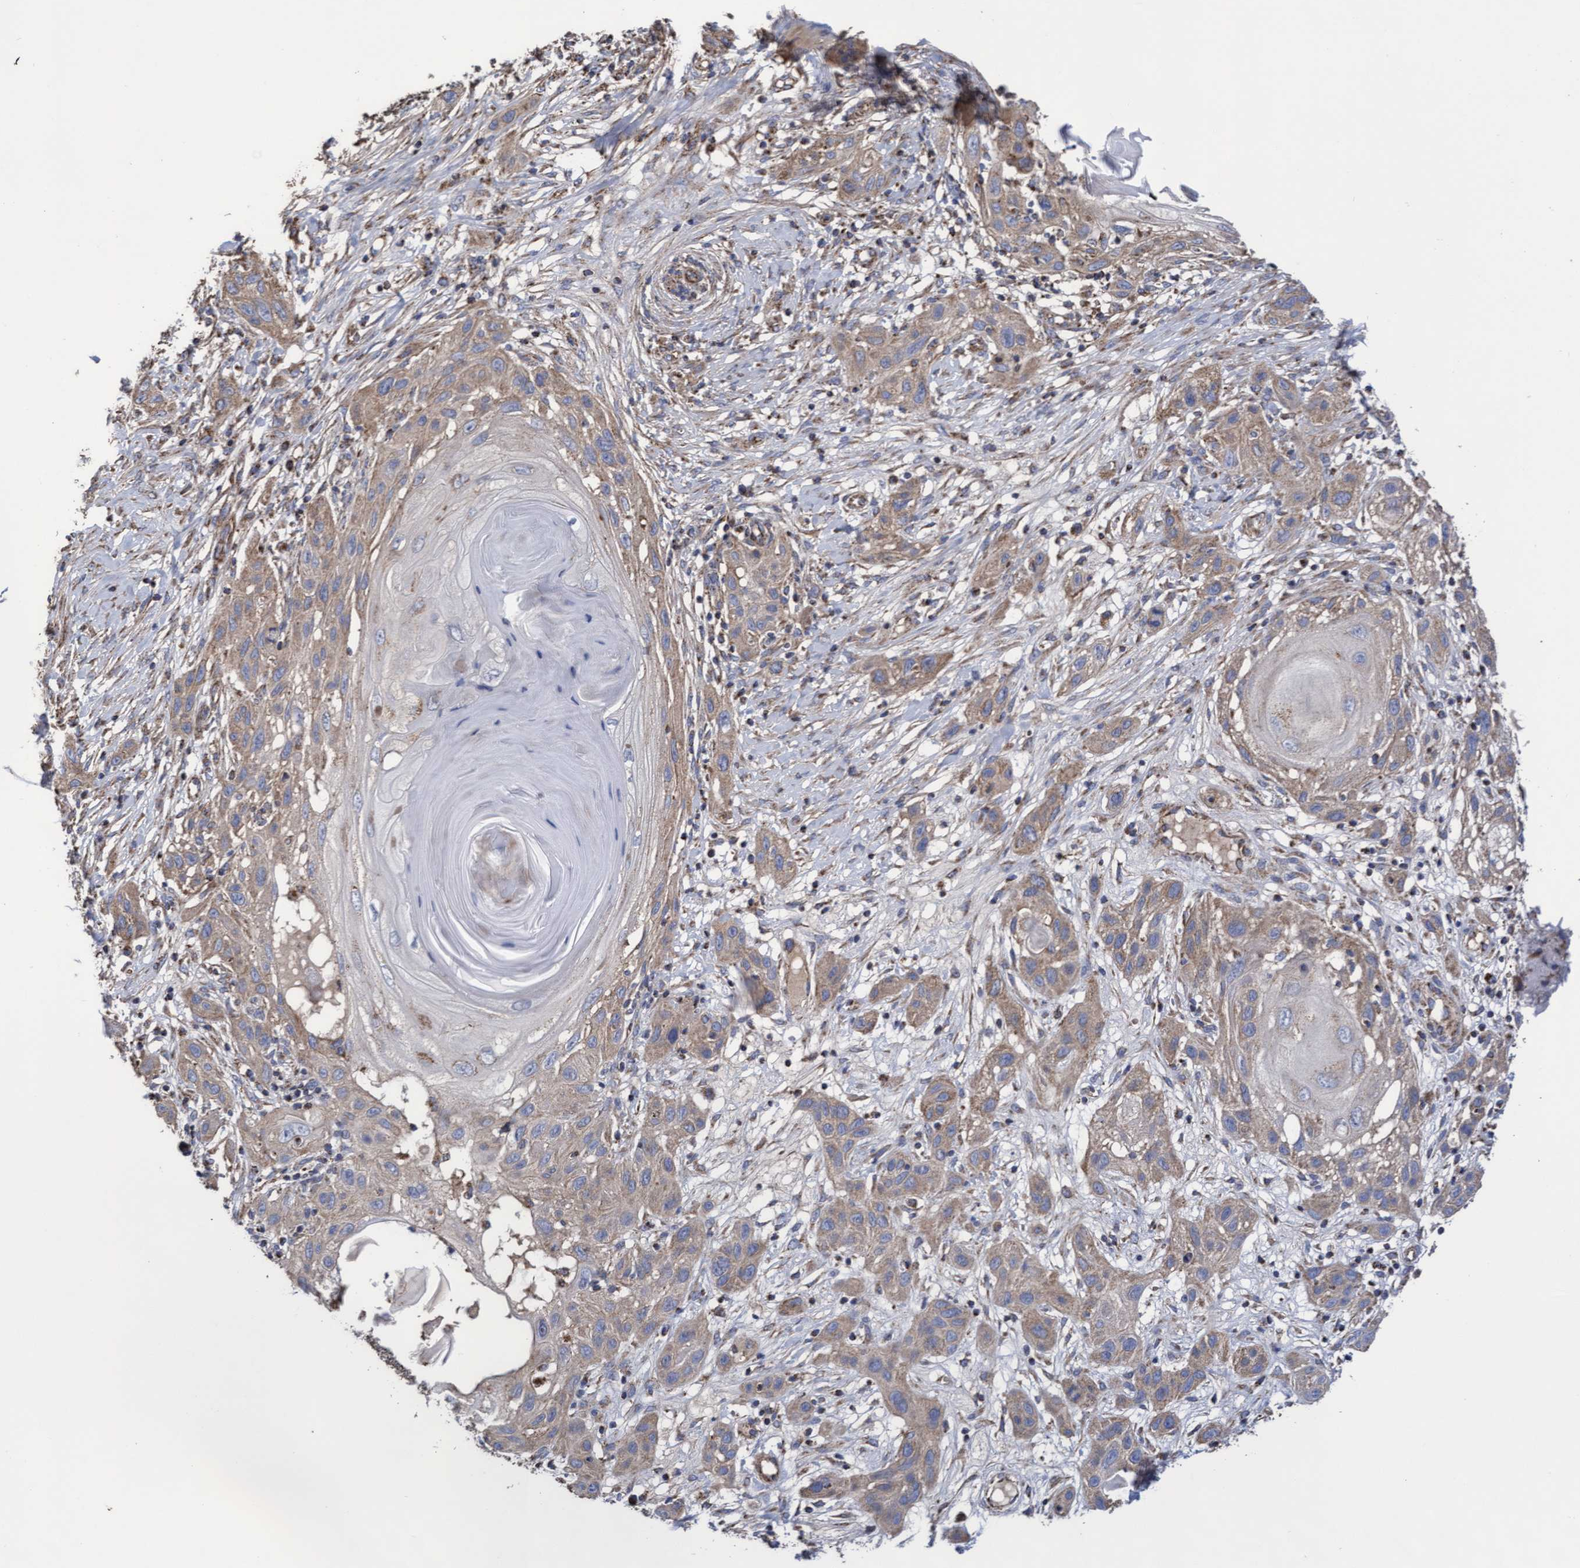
{"staining": {"intensity": "moderate", "quantity": ">75%", "location": "cytoplasmic/membranous"}, "tissue": "skin cancer", "cell_type": "Tumor cells", "image_type": "cancer", "snomed": [{"axis": "morphology", "description": "Squamous cell carcinoma, NOS"}, {"axis": "topography", "description": "Skin"}], "caption": "Squamous cell carcinoma (skin) stained with IHC shows moderate cytoplasmic/membranous staining in about >75% of tumor cells.", "gene": "COBL", "patient": {"sex": "female", "age": 96}}